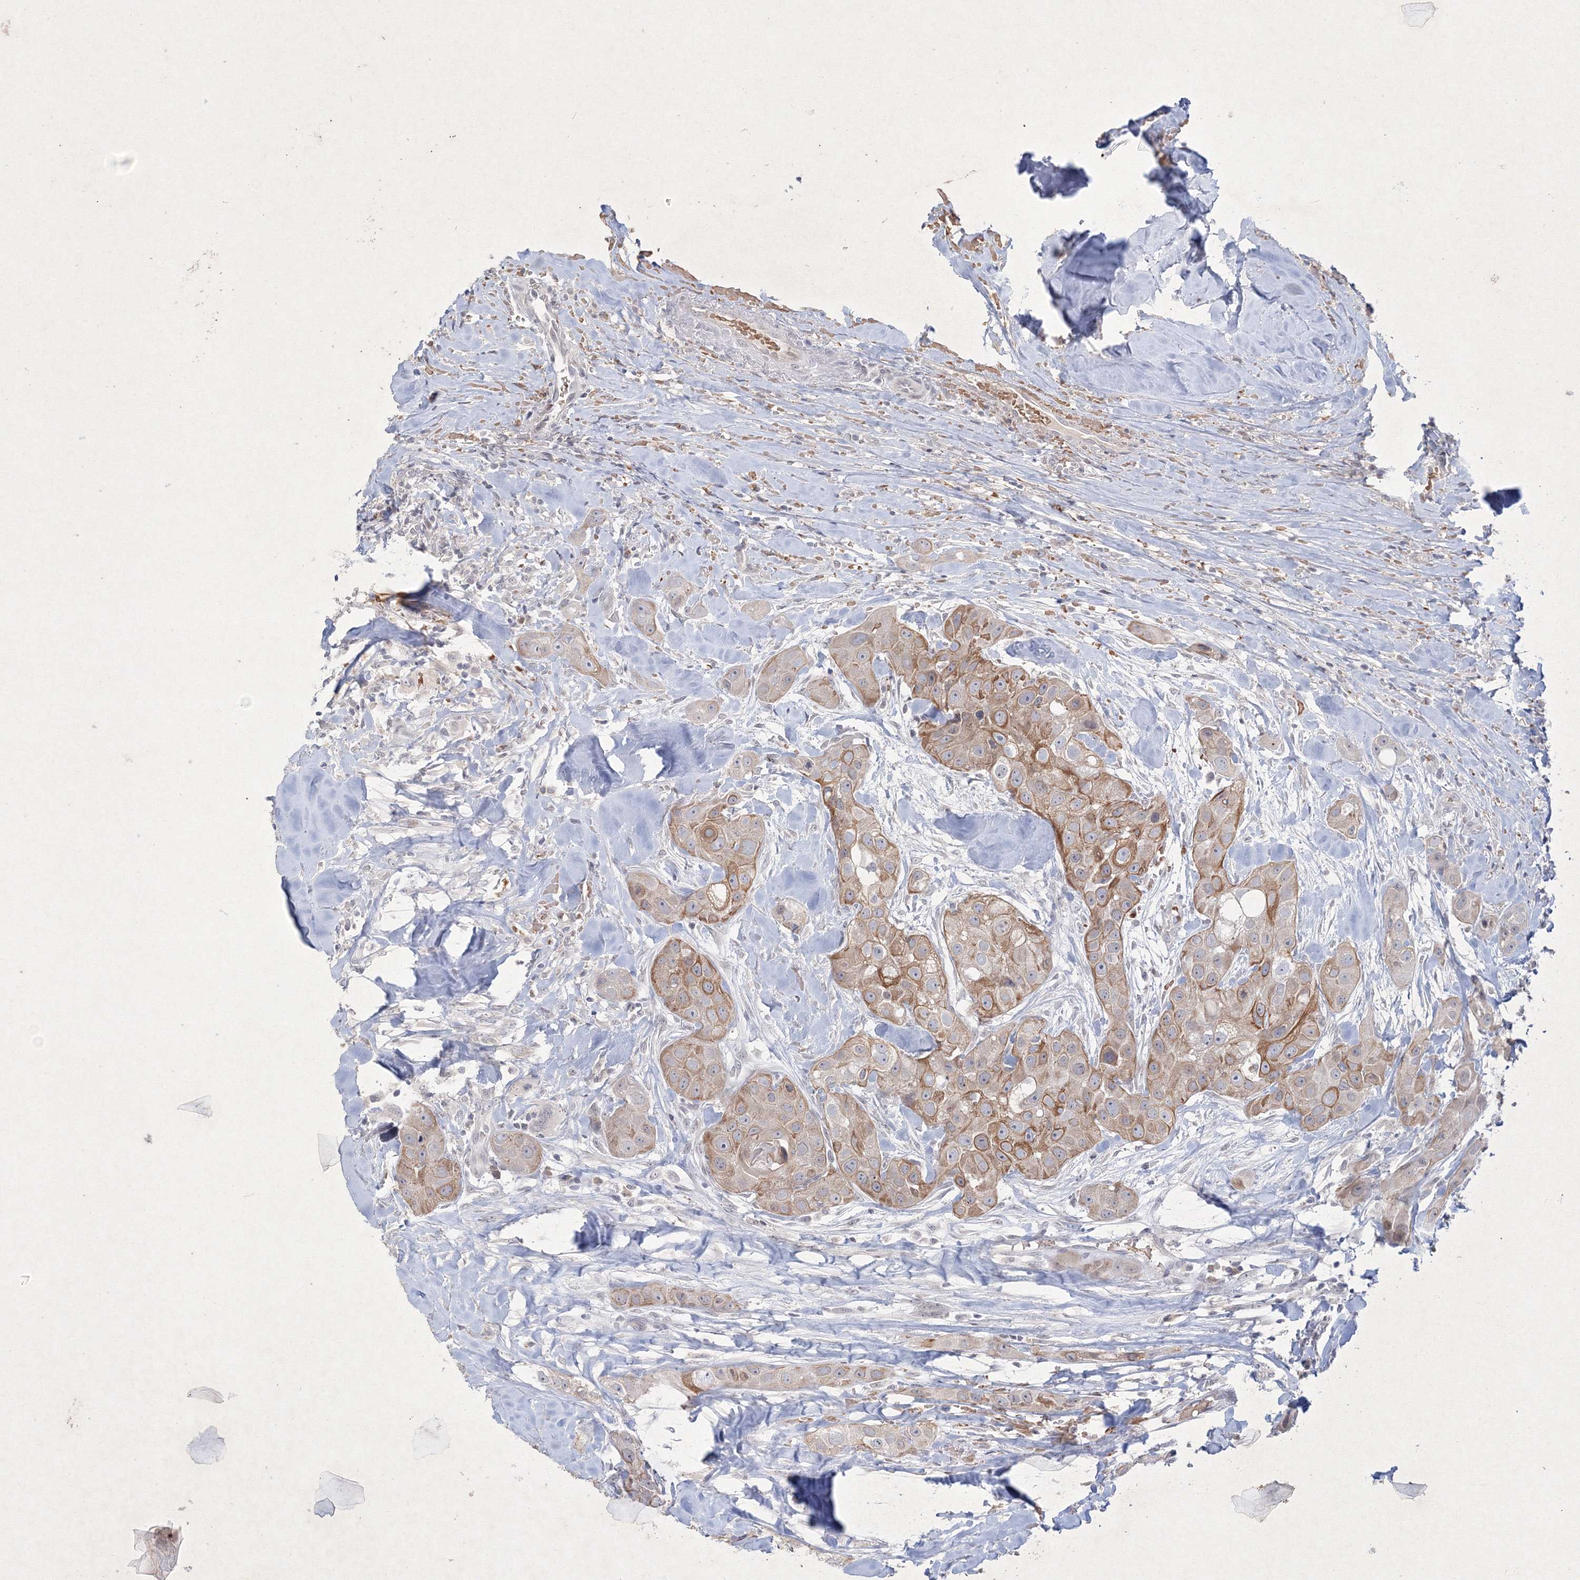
{"staining": {"intensity": "moderate", "quantity": ">75%", "location": "cytoplasmic/membranous"}, "tissue": "head and neck cancer", "cell_type": "Tumor cells", "image_type": "cancer", "snomed": [{"axis": "morphology", "description": "Normal tissue, NOS"}, {"axis": "morphology", "description": "Squamous cell carcinoma, NOS"}, {"axis": "topography", "description": "Skeletal muscle"}, {"axis": "topography", "description": "Head-Neck"}], "caption": "Human head and neck squamous cell carcinoma stained with a brown dye displays moderate cytoplasmic/membranous positive staining in about >75% of tumor cells.", "gene": "NXPE3", "patient": {"sex": "male", "age": 51}}